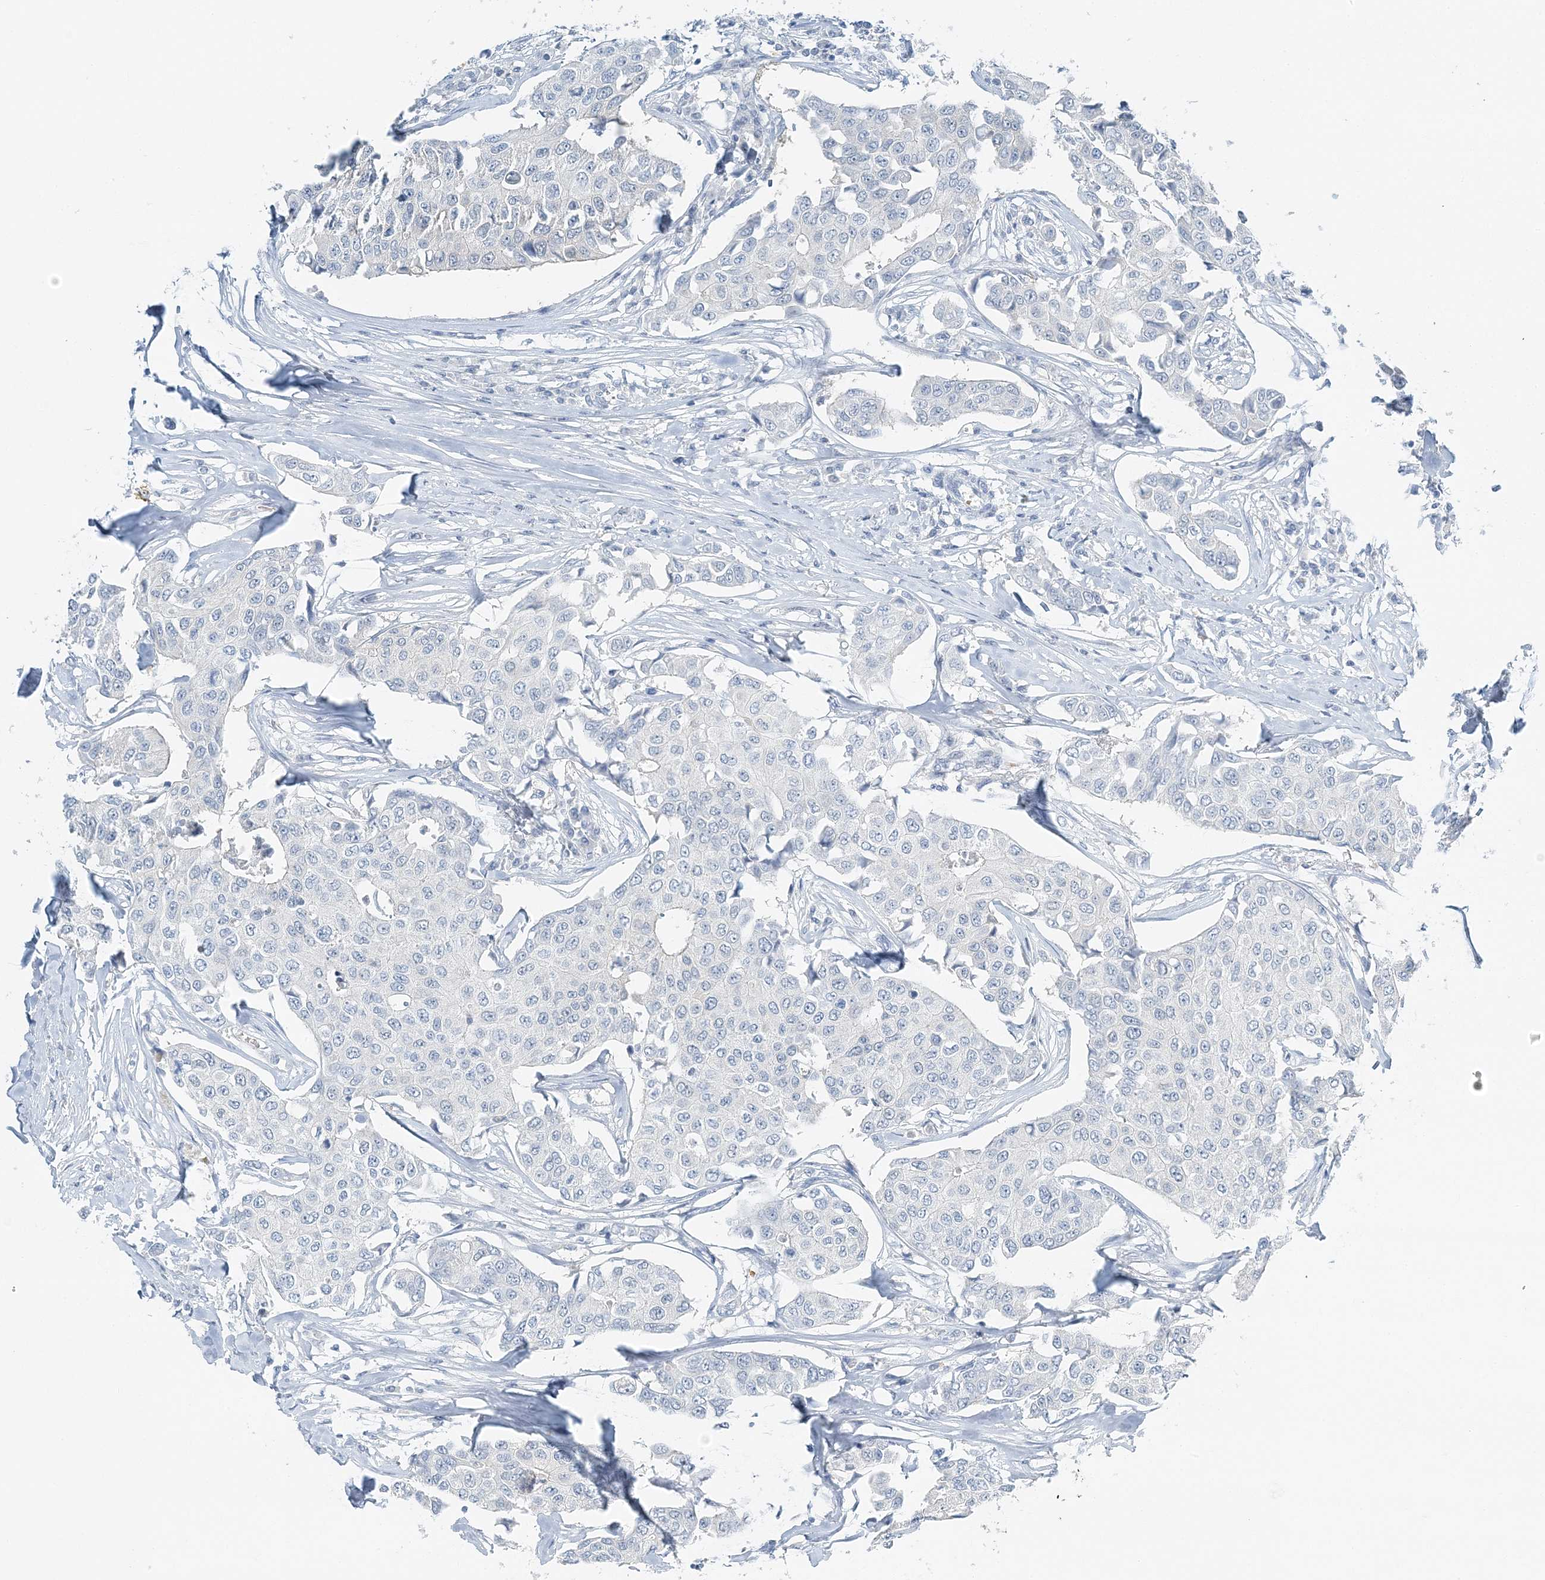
{"staining": {"intensity": "negative", "quantity": "none", "location": "none"}, "tissue": "breast cancer", "cell_type": "Tumor cells", "image_type": "cancer", "snomed": [{"axis": "morphology", "description": "Duct carcinoma"}, {"axis": "topography", "description": "Breast"}], "caption": "This is an immunohistochemistry image of invasive ductal carcinoma (breast). There is no expression in tumor cells.", "gene": "VILL", "patient": {"sex": "female", "age": 80}}